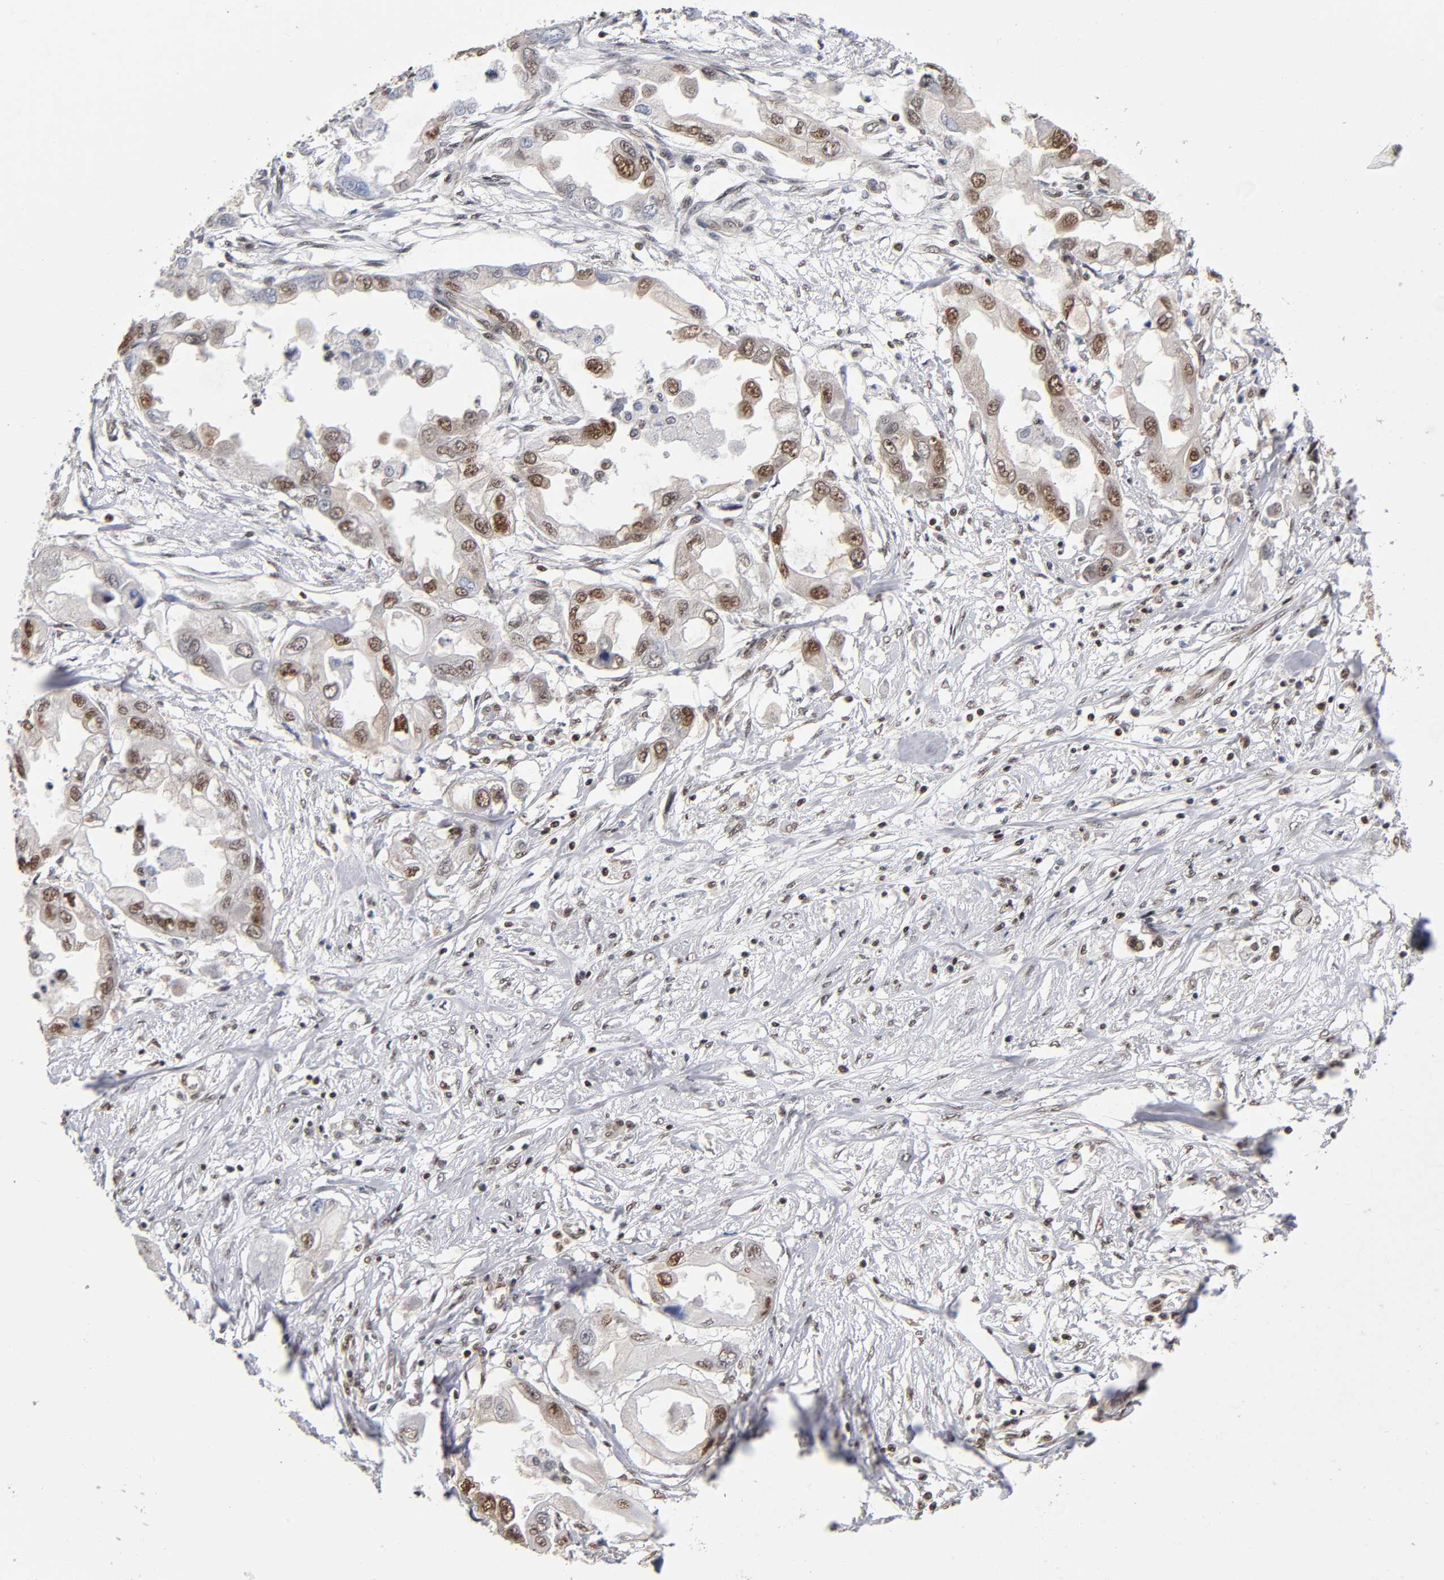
{"staining": {"intensity": "strong", "quantity": ">75%", "location": "nuclear"}, "tissue": "endometrial cancer", "cell_type": "Tumor cells", "image_type": "cancer", "snomed": [{"axis": "morphology", "description": "Adenocarcinoma, NOS"}, {"axis": "topography", "description": "Endometrium"}], "caption": "A brown stain highlights strong nuclear positivity of a protein in endometrial adenocarcinoma tumor cells. The staining is performed using DAB brown chromogen to label protein expression. The nuclei are counter-stained blue using hematoxylin.", "gene": "ILKAP", "patient": {"sex": "female", "age": 67}}